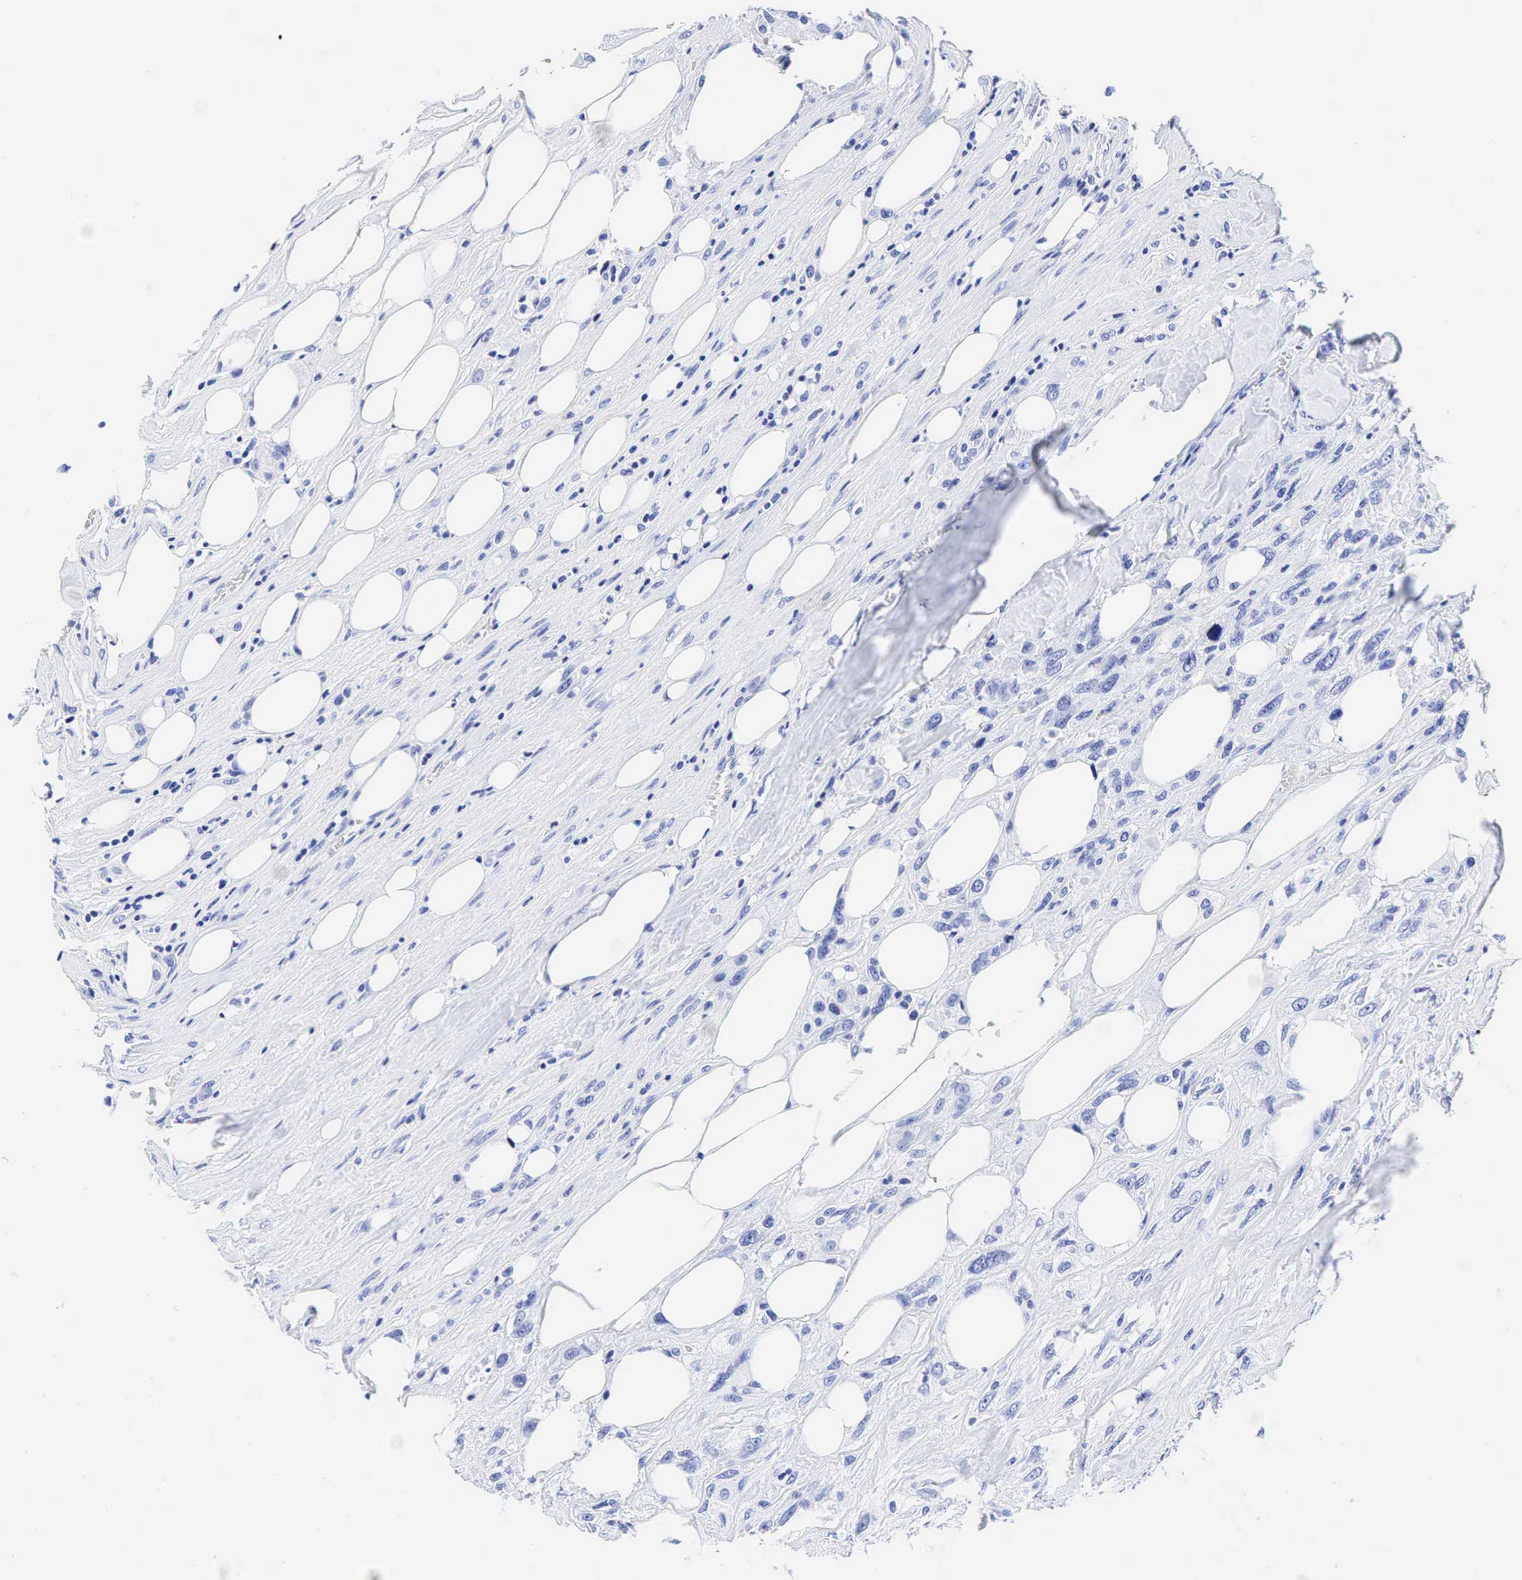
{"staining": {"intensity": "negative", "quantity": "none", "location": "none"}, "tissue": "breast cancer", "cell_type": "Tumor cells", "image_type": "cancer", "snomed": [{"axis": "morphology", "description": "Neoplasm, malignant, NOS"}, {"axis": "topography", "description": "Breast"}], "caption": "Immunohistochemical staining of breast cancer (neoplasm (malignant)) demonstrates no significant expression in tumor cells.", "gene": "CEACAM5", "patient": {"sex": "female", "age": 50}}